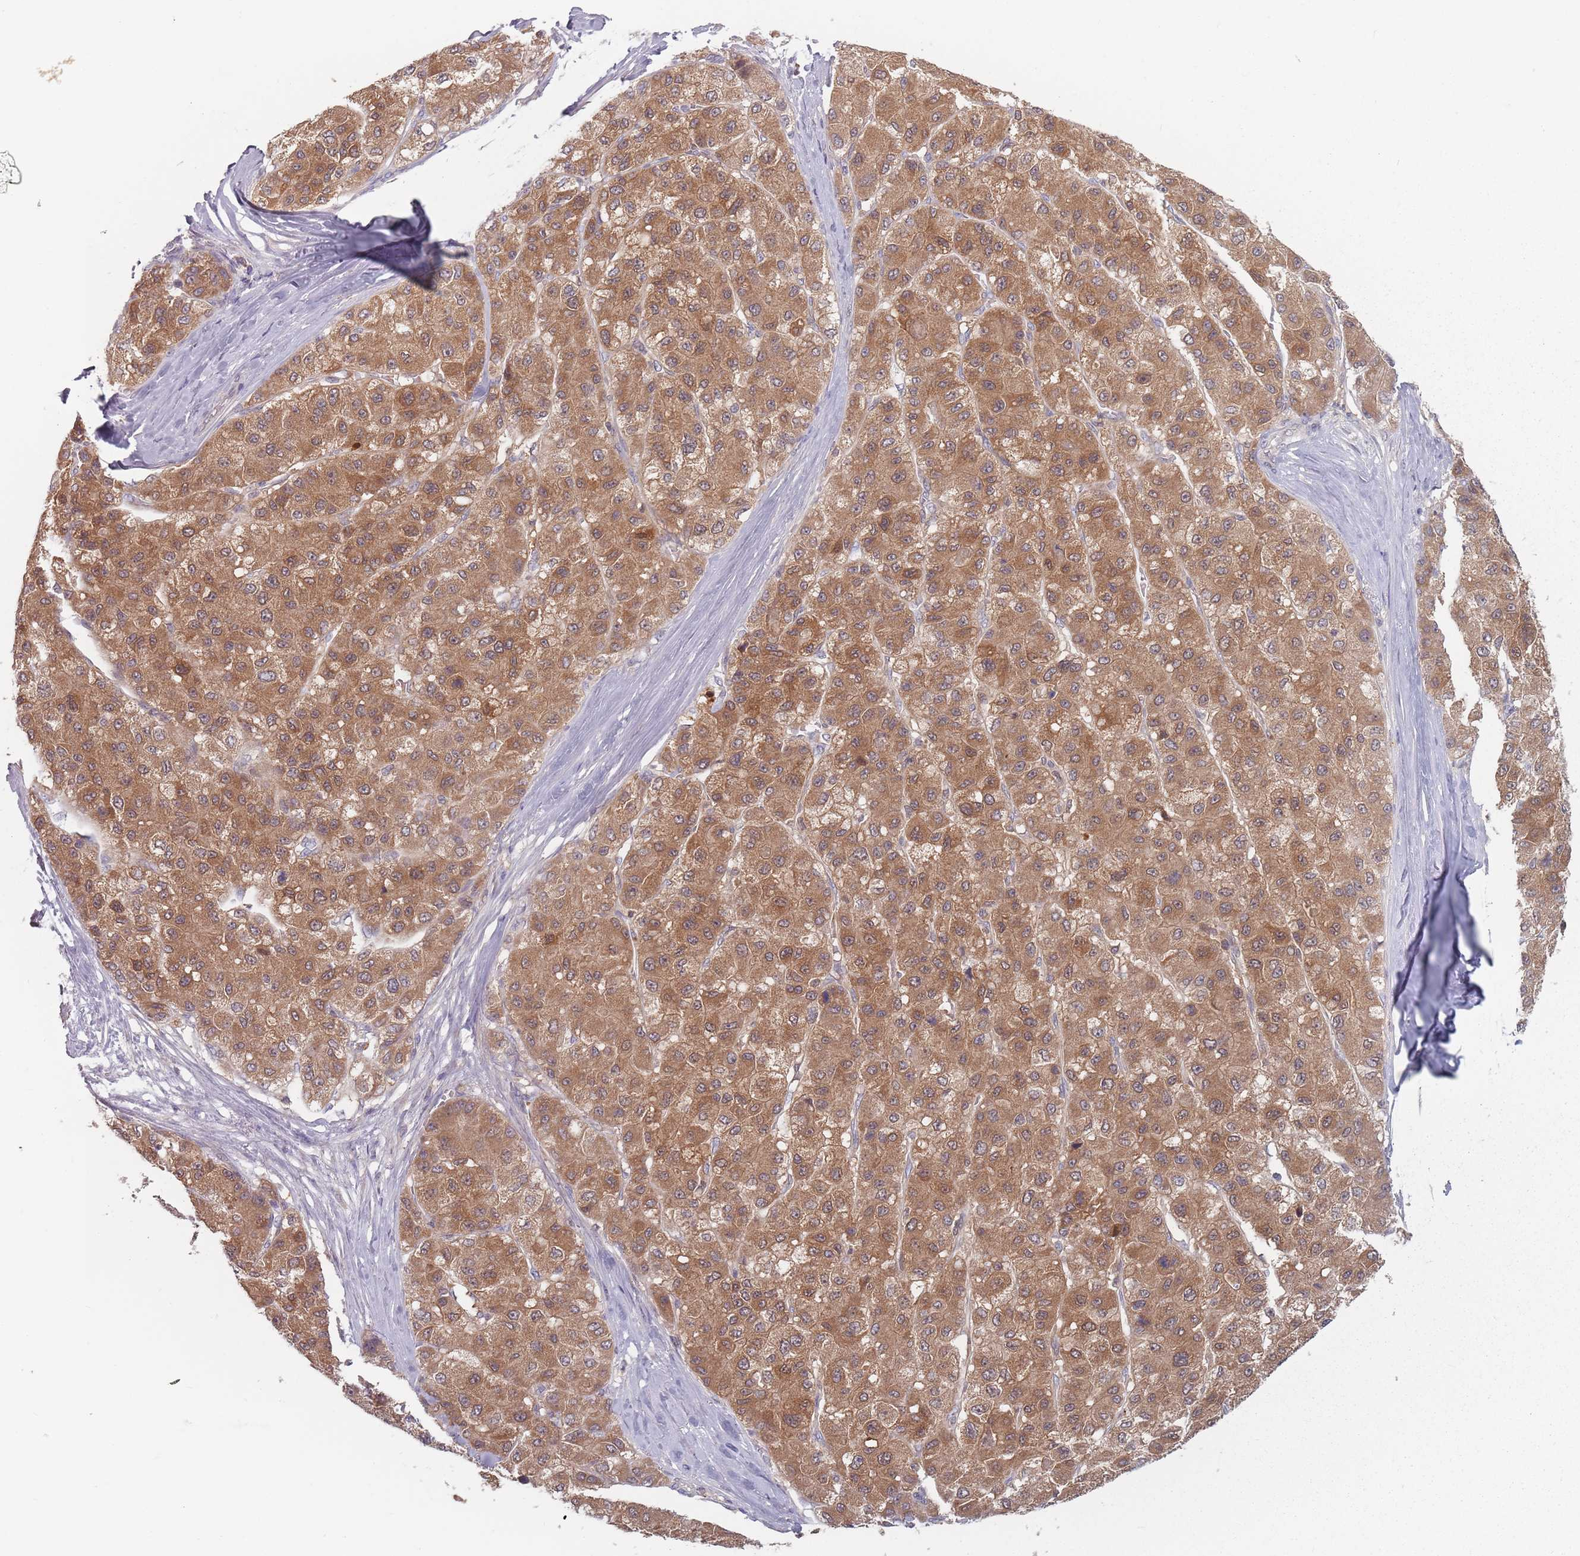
{"staining": {"intensity": "moderate", "quantity": ">75%", "location": "cytoplasmic/membranous,nuclear"}, "tissue": "liver cancer", "cell_type": "Tumor cells", "image_type": "cancer", "snomed": [{"axis": "morphology", "description": "Carcinoma, Hepatocellular, NOS"}, {"axis": "topography", "description": "Liver"}], "caption": "Immunohistochemistry (IHC) (DAB (3,3'-diaminobenzidine)) staining of liver cancer (hepatocellular carcinoma) exhibits moderate cytoplasmic/membranous and nuclear protein positivity in approximately >75% of tumor cells. (Brightfield microscopy of DAB IHC at high magnification).", "gene": "NAXE", "patient": {"sex": "male", "age": 80}}